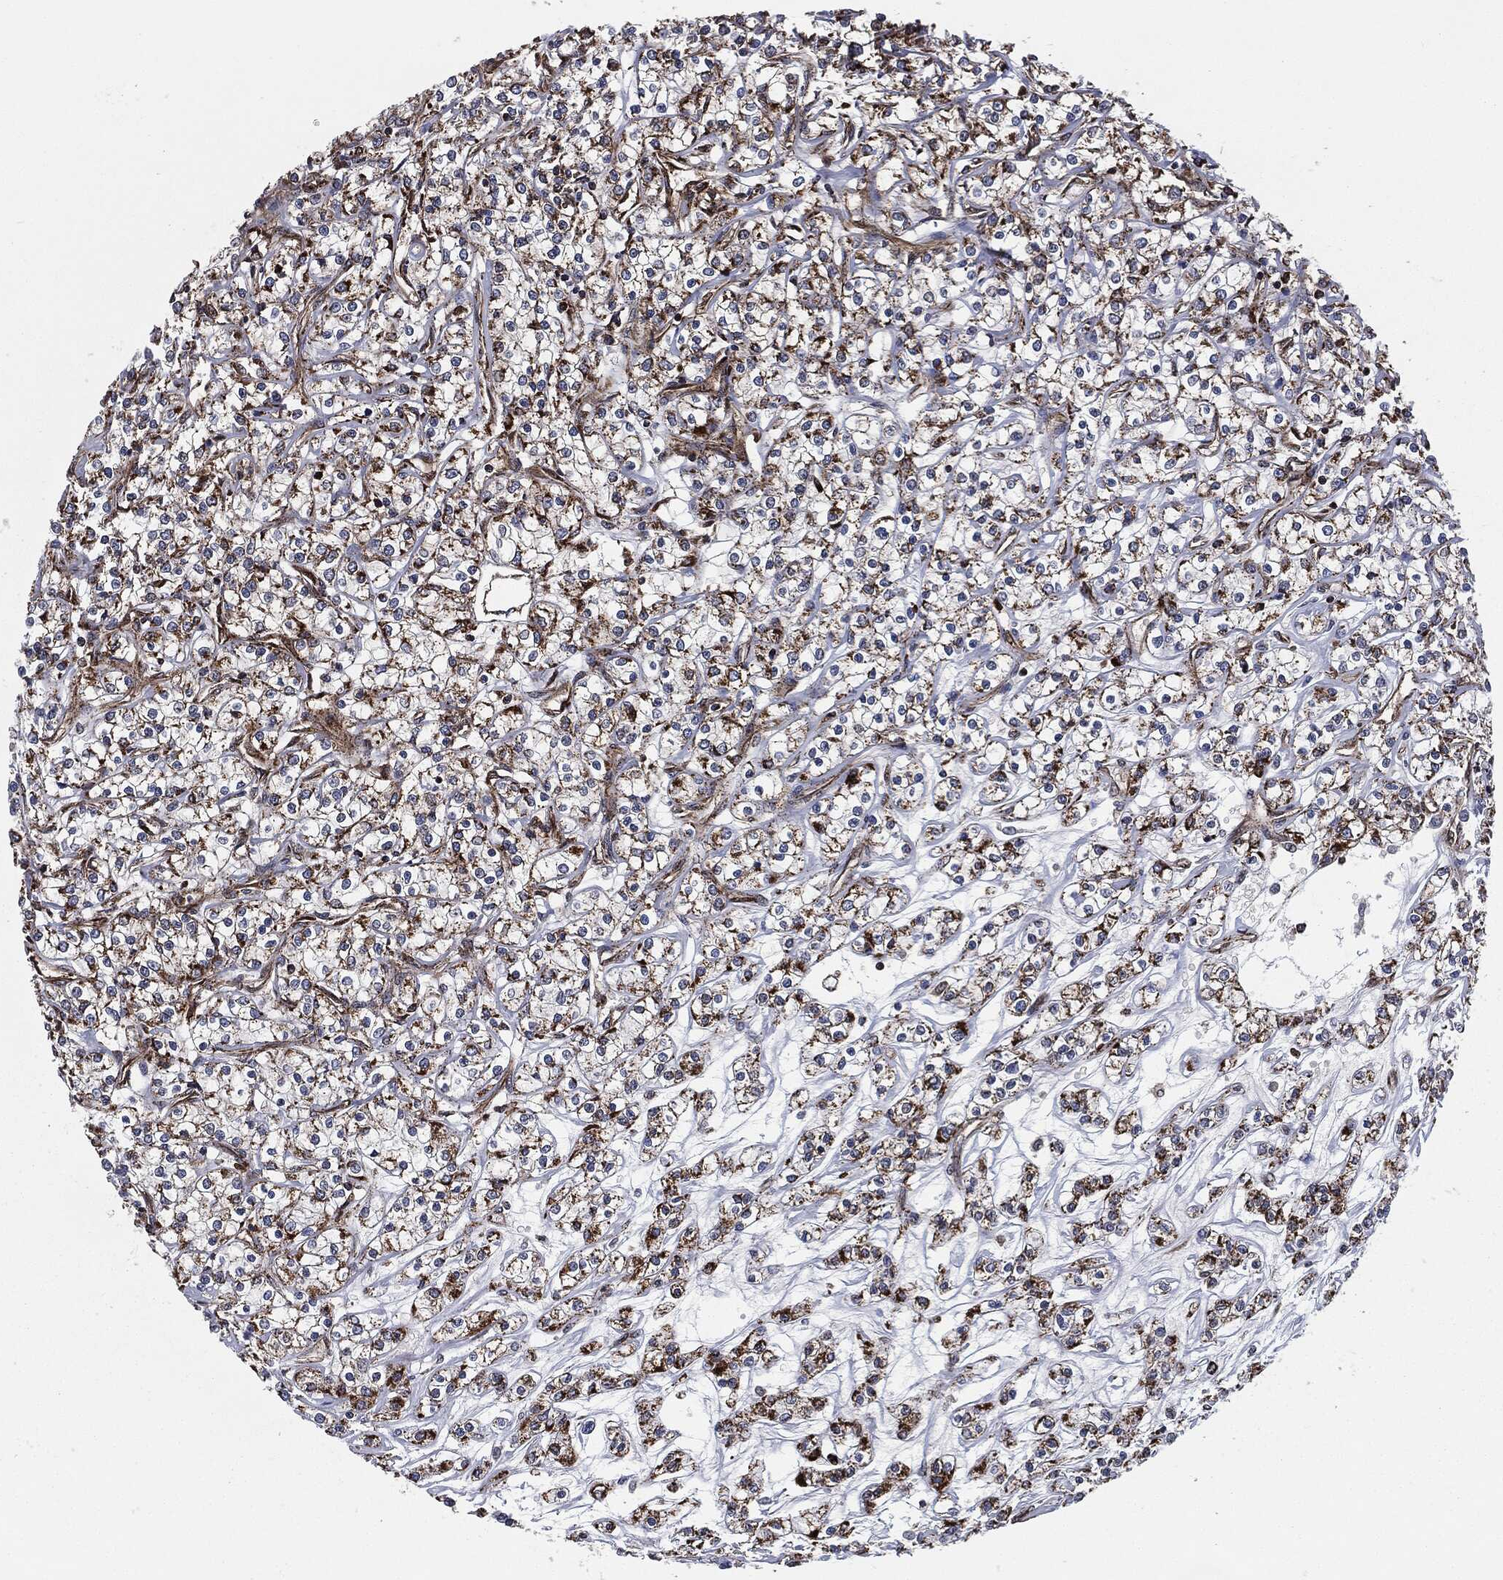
{"staining": {"intensity": "moderate", "quantity": "<25%", "location": "cytoplasmic/membranous"}, "tissue": "renal cancer", "cell_type": "Tumor cells", "image_type": "cancer", "snomed": [{"axis": "morphology", "description": "Adenocarcinoma, NOS"}, {"axis": "topography", "description": "Kidney"}], "caption": "Human renal adenocarcinoma stained with a protein marker exhibits moderate staining in tumor cells.", "gene": "FH", "patient": {"sex": "female", "age": 59}}